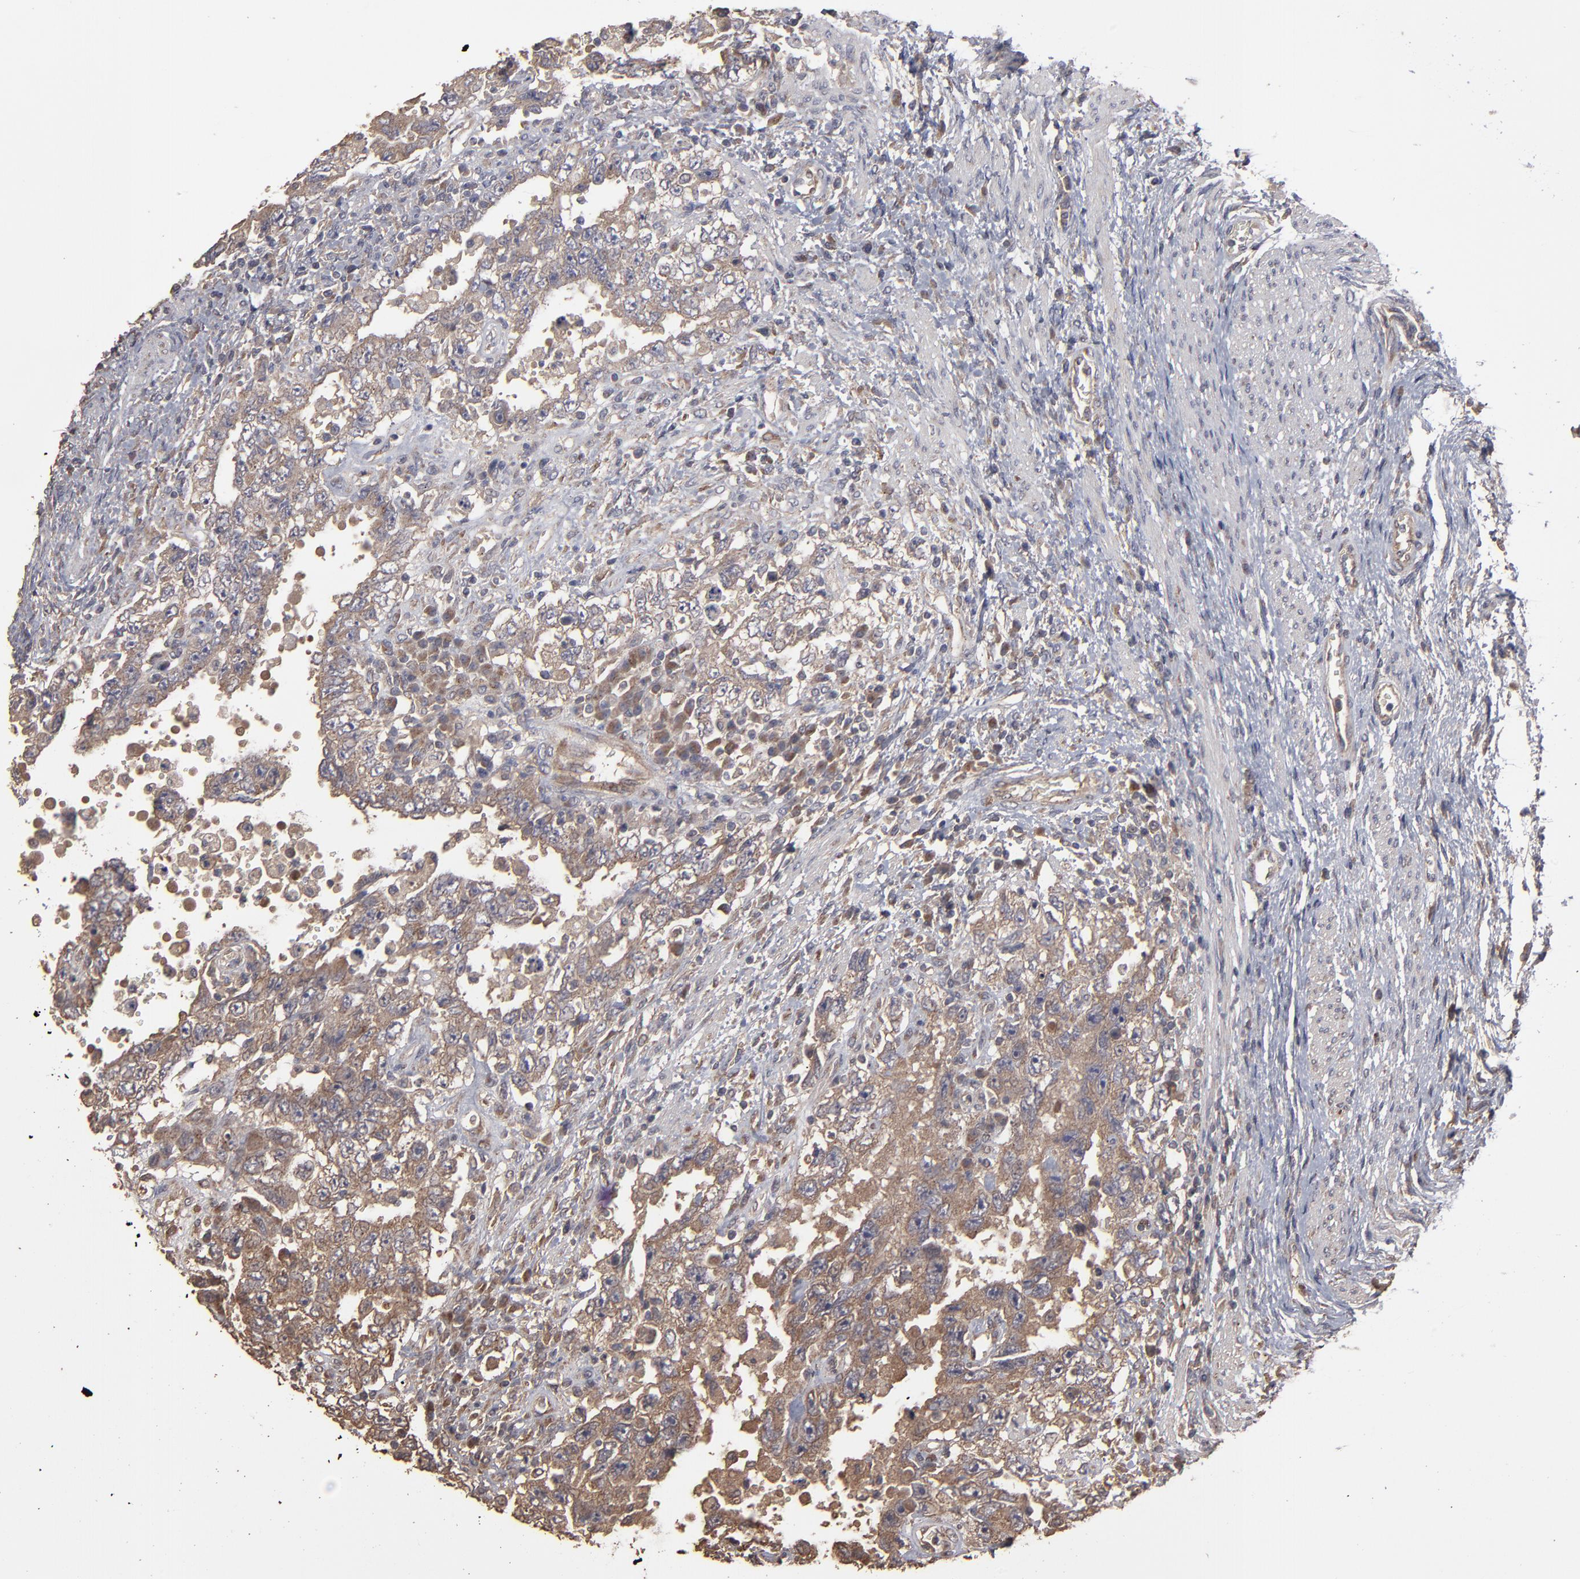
{"staining": {"intensity": "weak", "quantity": ">75%", "location": "cytoplasmic/membranous"}, "tissue": "testis cancer", "cell_type": "Tumor cells", "image_type": "cancer", "snomed": [{"axis": "morphology", "description": "Carcinoma, Embryonal, NOS"}, {"axis": "topography", "description": "Testis"}], "caption": "Embryonal carcinoma (testis) stained with IHC exhibits weak cytoplasmic/membranous expression in approximately >75% of tumor cells.", "gene": "MMP2", "patient": {"sex": "male", "age": 26}}